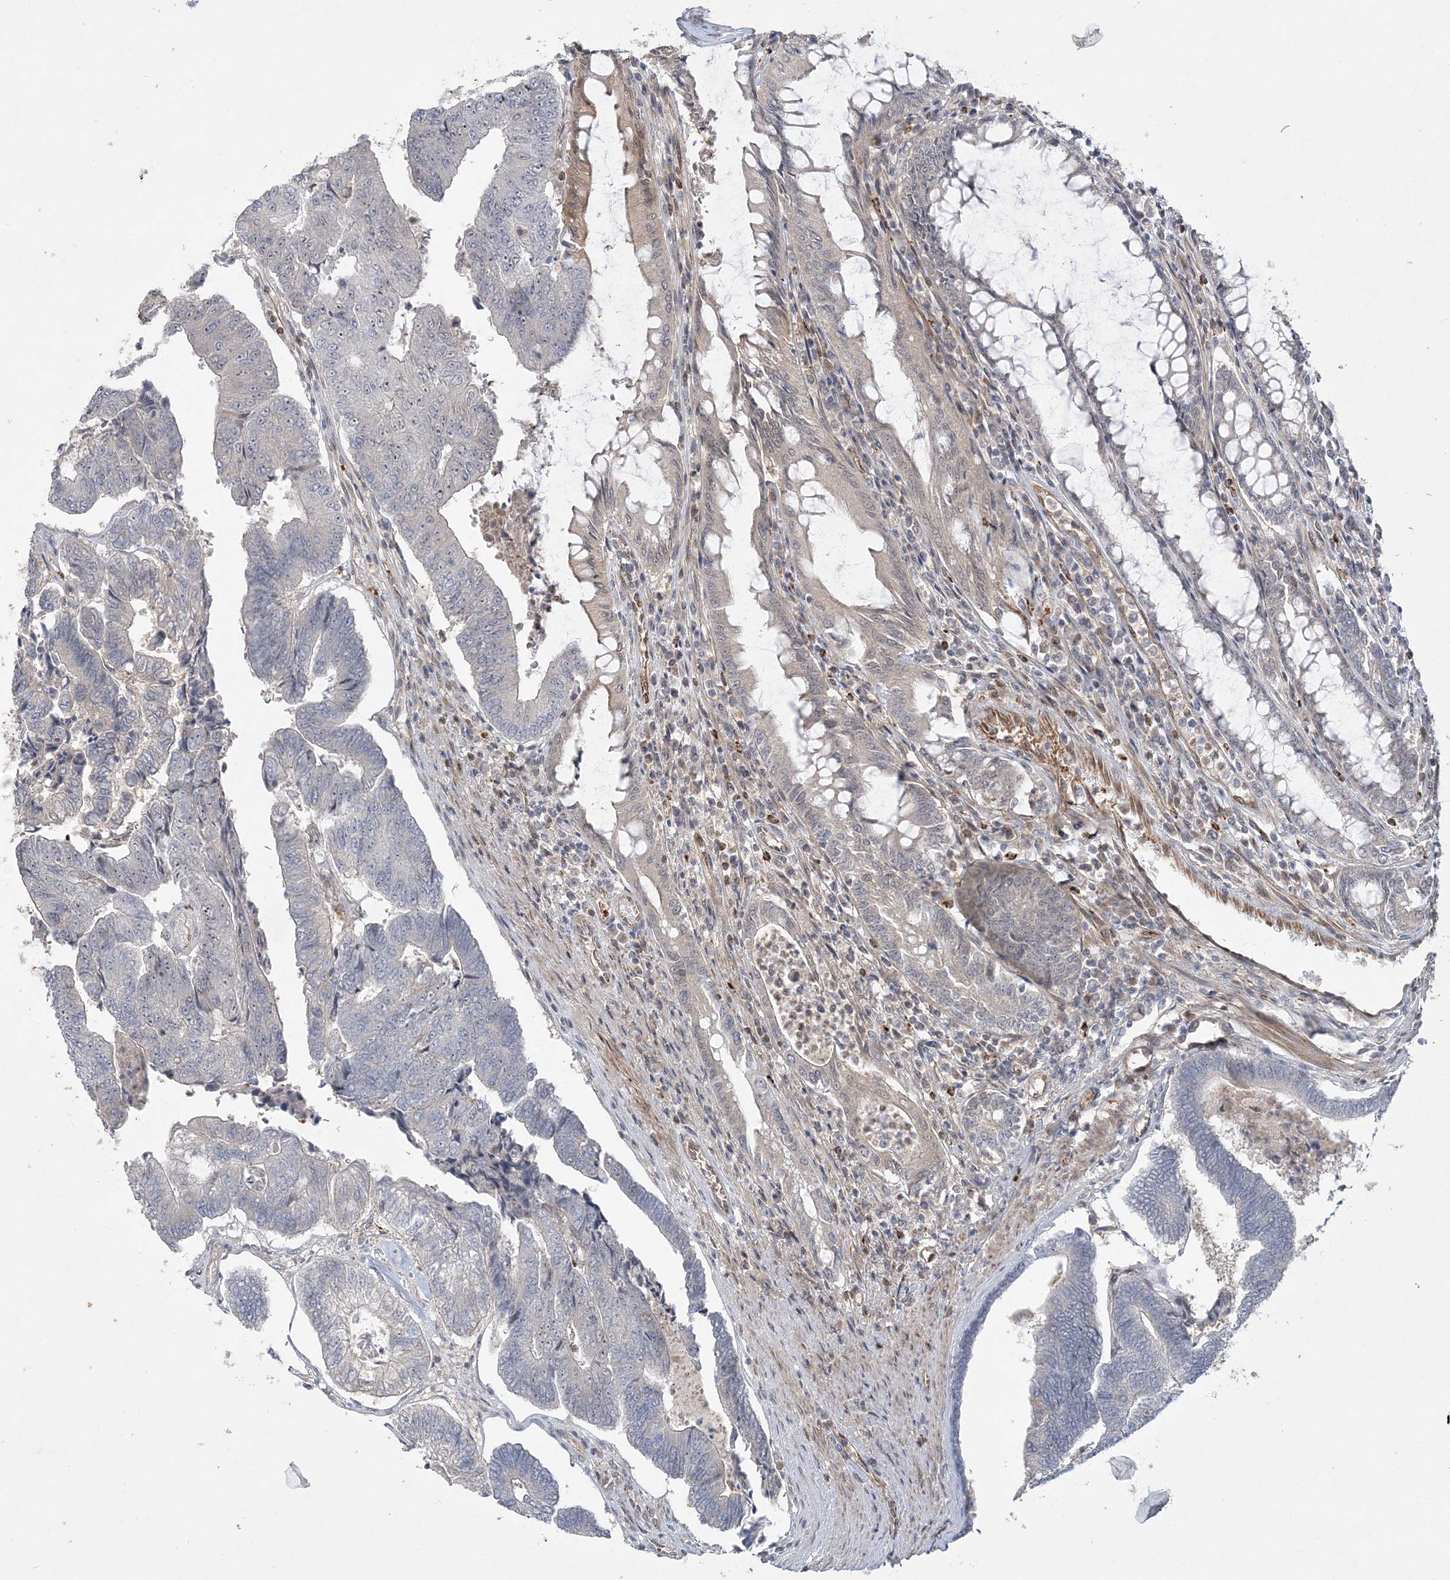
{"staining": {"intensity": "weak", "quantity": "<25%", "location": "nuclear"}, "tissue": "colorectal cancer", "cell_type": "Tumor cells", "image_type": "cancer", "snomed": [{"axis": "morphology", "description": "Adenocarcinoma, NOS"}, {"axis": "topography", "description": "Colon"}], "caption": "A photomicrograph of colorectal adenocarcinoma stained for a protein demonstrates no brown staining in tumor cells.", "gene": "INPP1", "patient": {"sex": "female", "age": 67}}